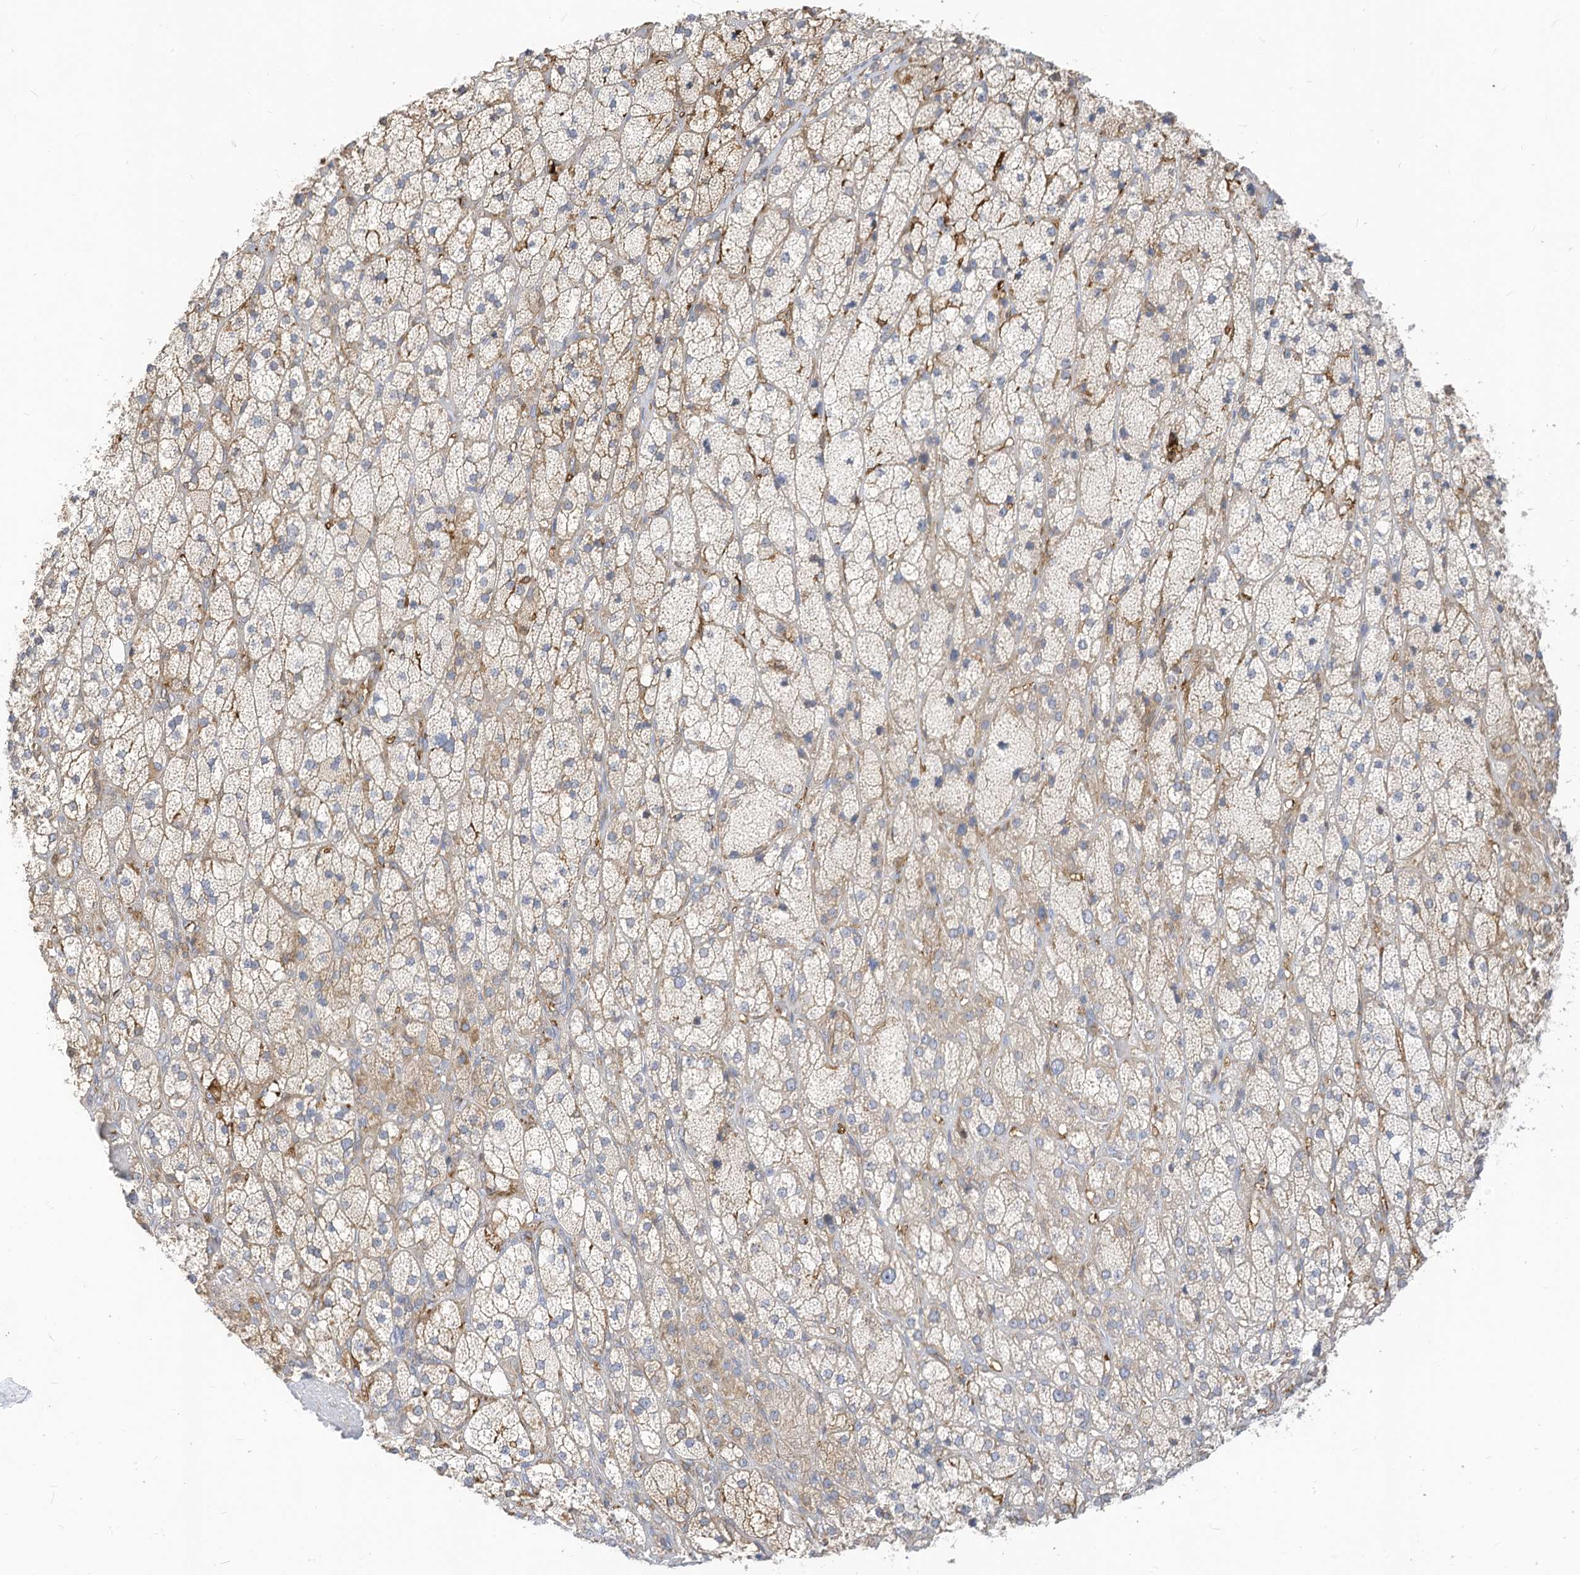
{"staining": {"intensity": "weak", "quantity": "25%-75%", "location": "cytoplasmic/membranous"}, "tissue": "adrenal gland", "cell_type": "Glandular cells", "image_type": "normal", "snomed": [{"axis": "morphology", "description": "Normal tissue, NOS"}, {"axis": "topography", "description": "Adrenal gland"}], "caption": "Protein staining of normal adrenal gland demonstrates weak cytoplasmic/membranous staining in about 25%-75% of glandular cells. The staining was performed using DAB to visualize the protein expression in brown, while the nuclei were stained in blue with hematoxylin (Magnification: 20x).", "gene": "ATP13A1", "patient": {"sex": "male", "age": 61}}